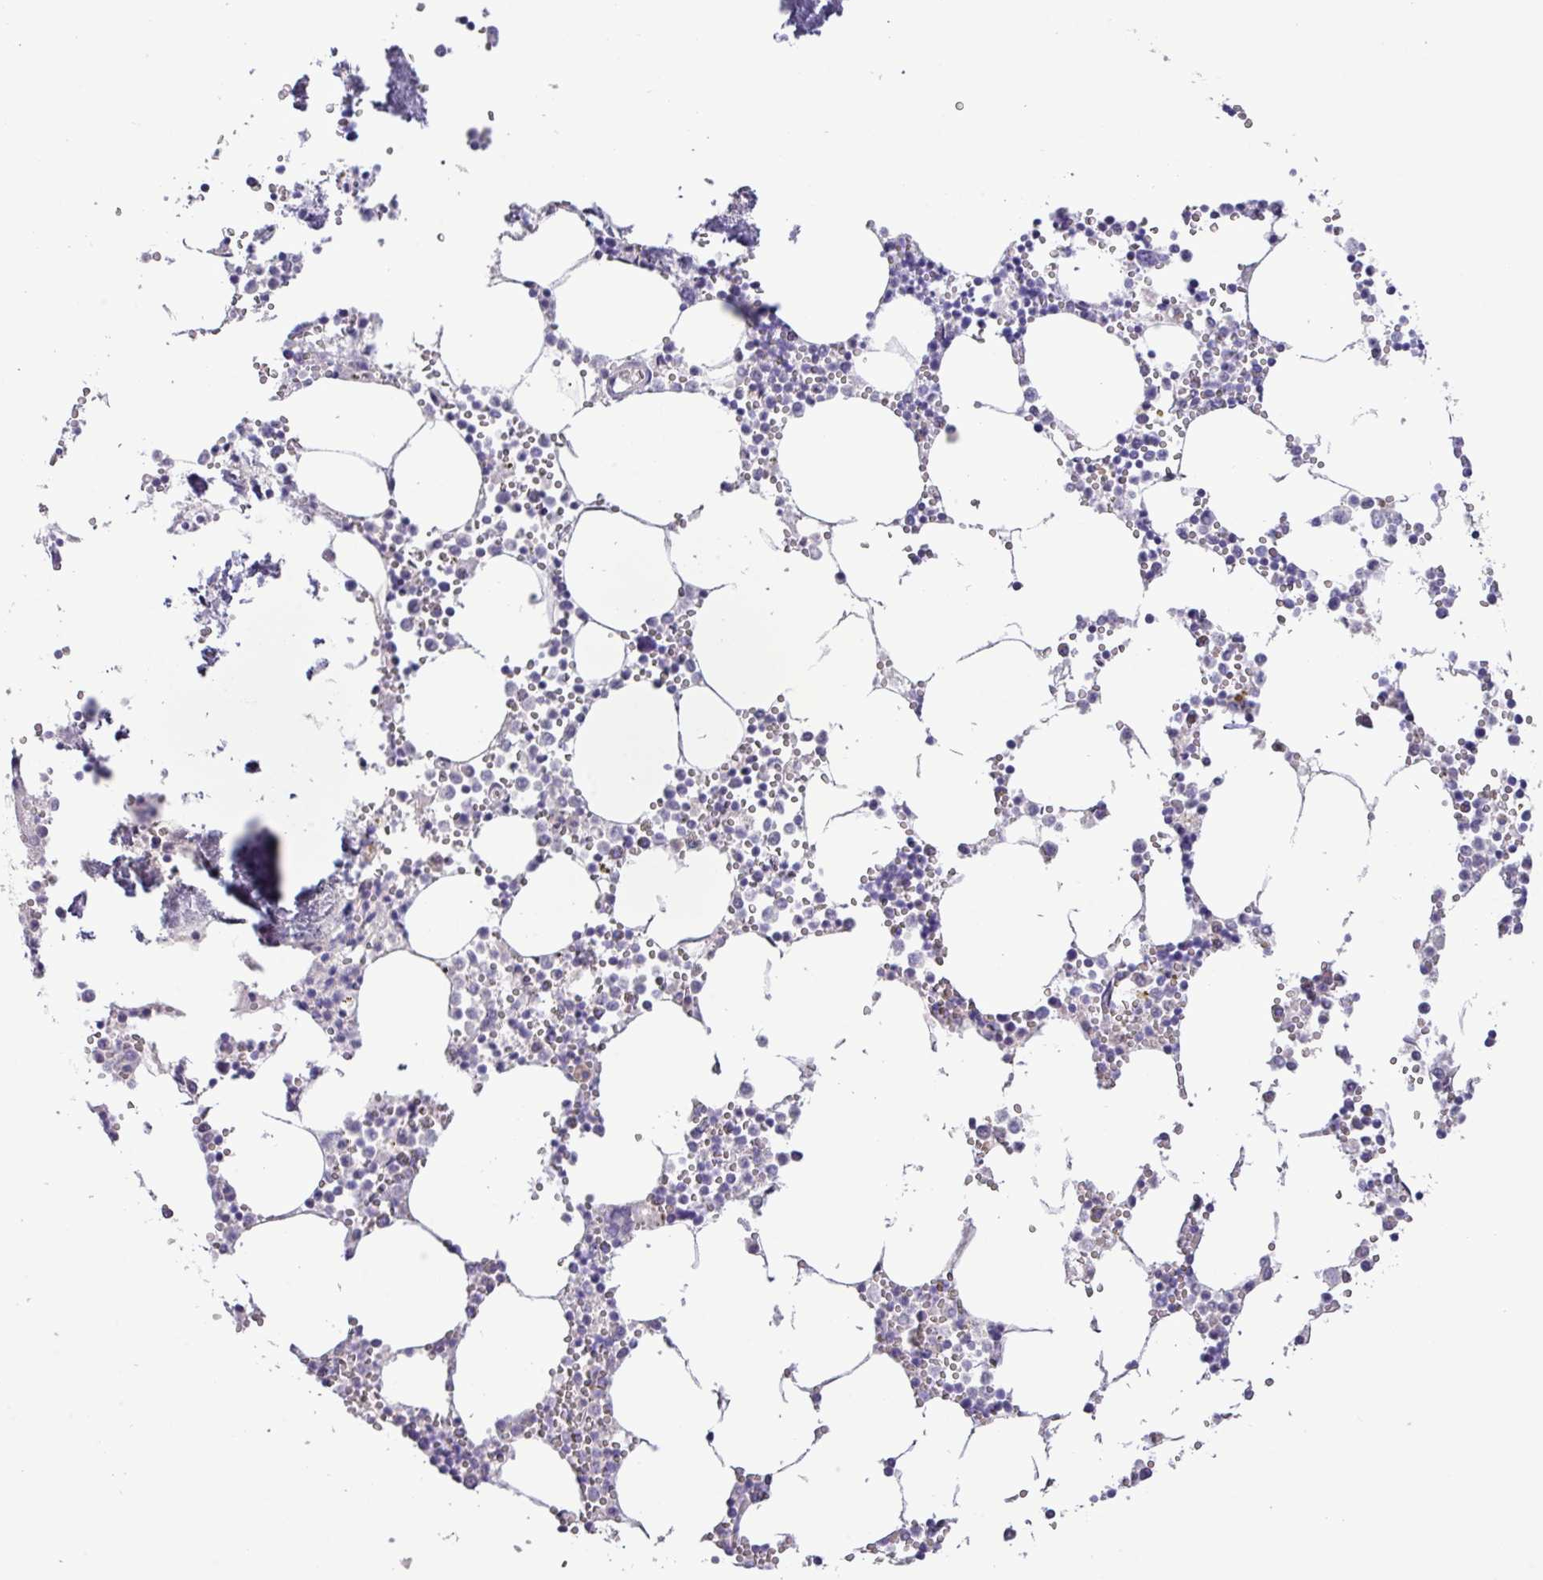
{"staining": {"intensity": "negative", "quantity": "none", "location": "none"}, "tissue": "bone marrow", "cell_type": "Hematopoietic cells", "image_type": "normal", "snomed": [{"axis": "morphology", "description": "Normal tissue, NOS"}, {"axis": "topography", "description": "Bone marrow"}], "caption": "Human bone marrow stained for a protein using immunohistochemistry (IHC) demonstrates no staining in hematopoietic cells.", "gene": "RIPPLY1", "patient": {"sex": "male", "age": 54}}